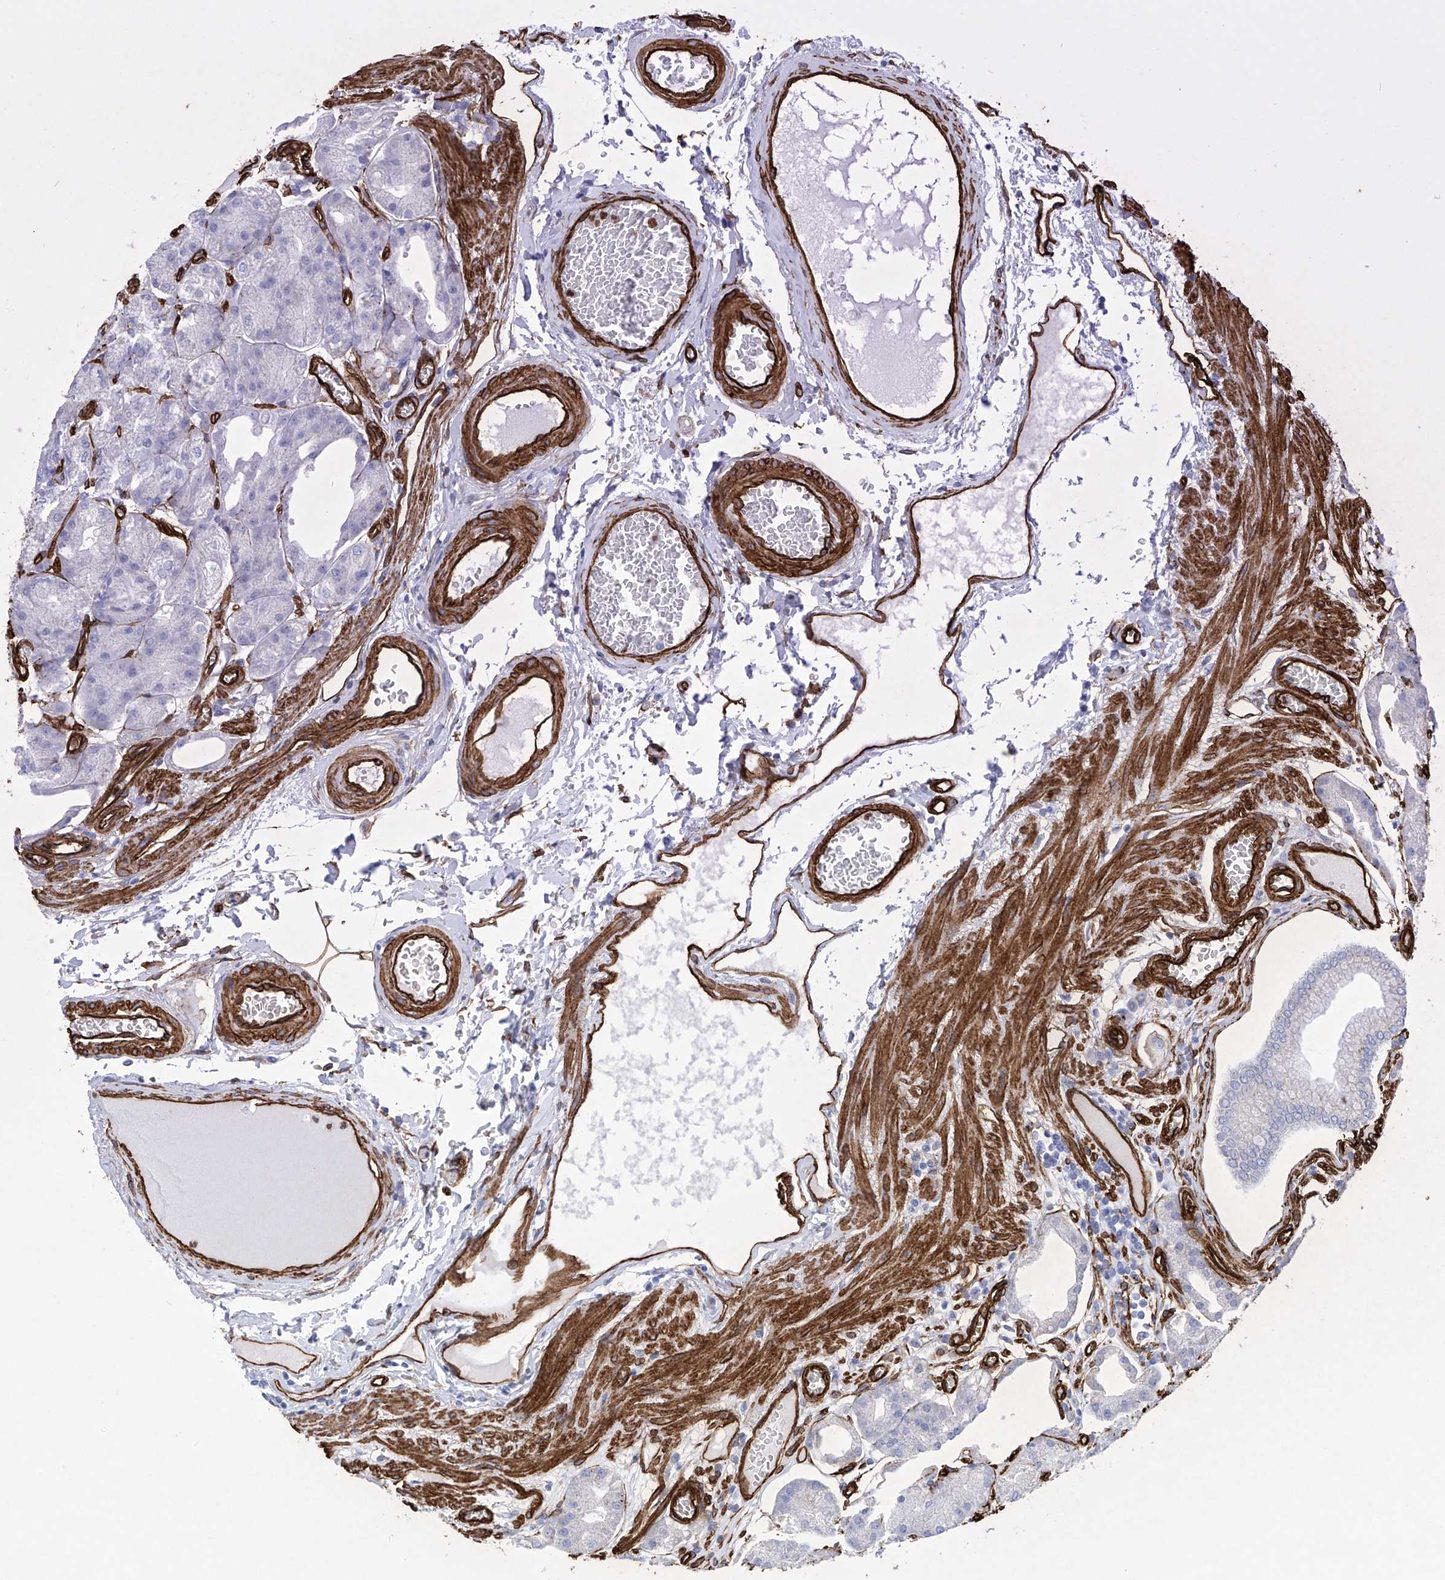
{"staining": {"intensity": "negative", "quantity": "none", "location": "none"}, "tissue": "stomach", "cell_type": "Glandular cells", "image_type": "normal", "snomed": [{"axis": "morphology", "description": "Normal tissue, NOS"}, {"axis": "topography", "description": "Stomach, lower"}], "caption": "DAB (3,3'-diaminobenzidine) immunohistochemical staining of normal stomach exhibits no significant positivity in glandular cells.", "gene": "UBTD1", "patient": {"sex": "male", "age": 71}}